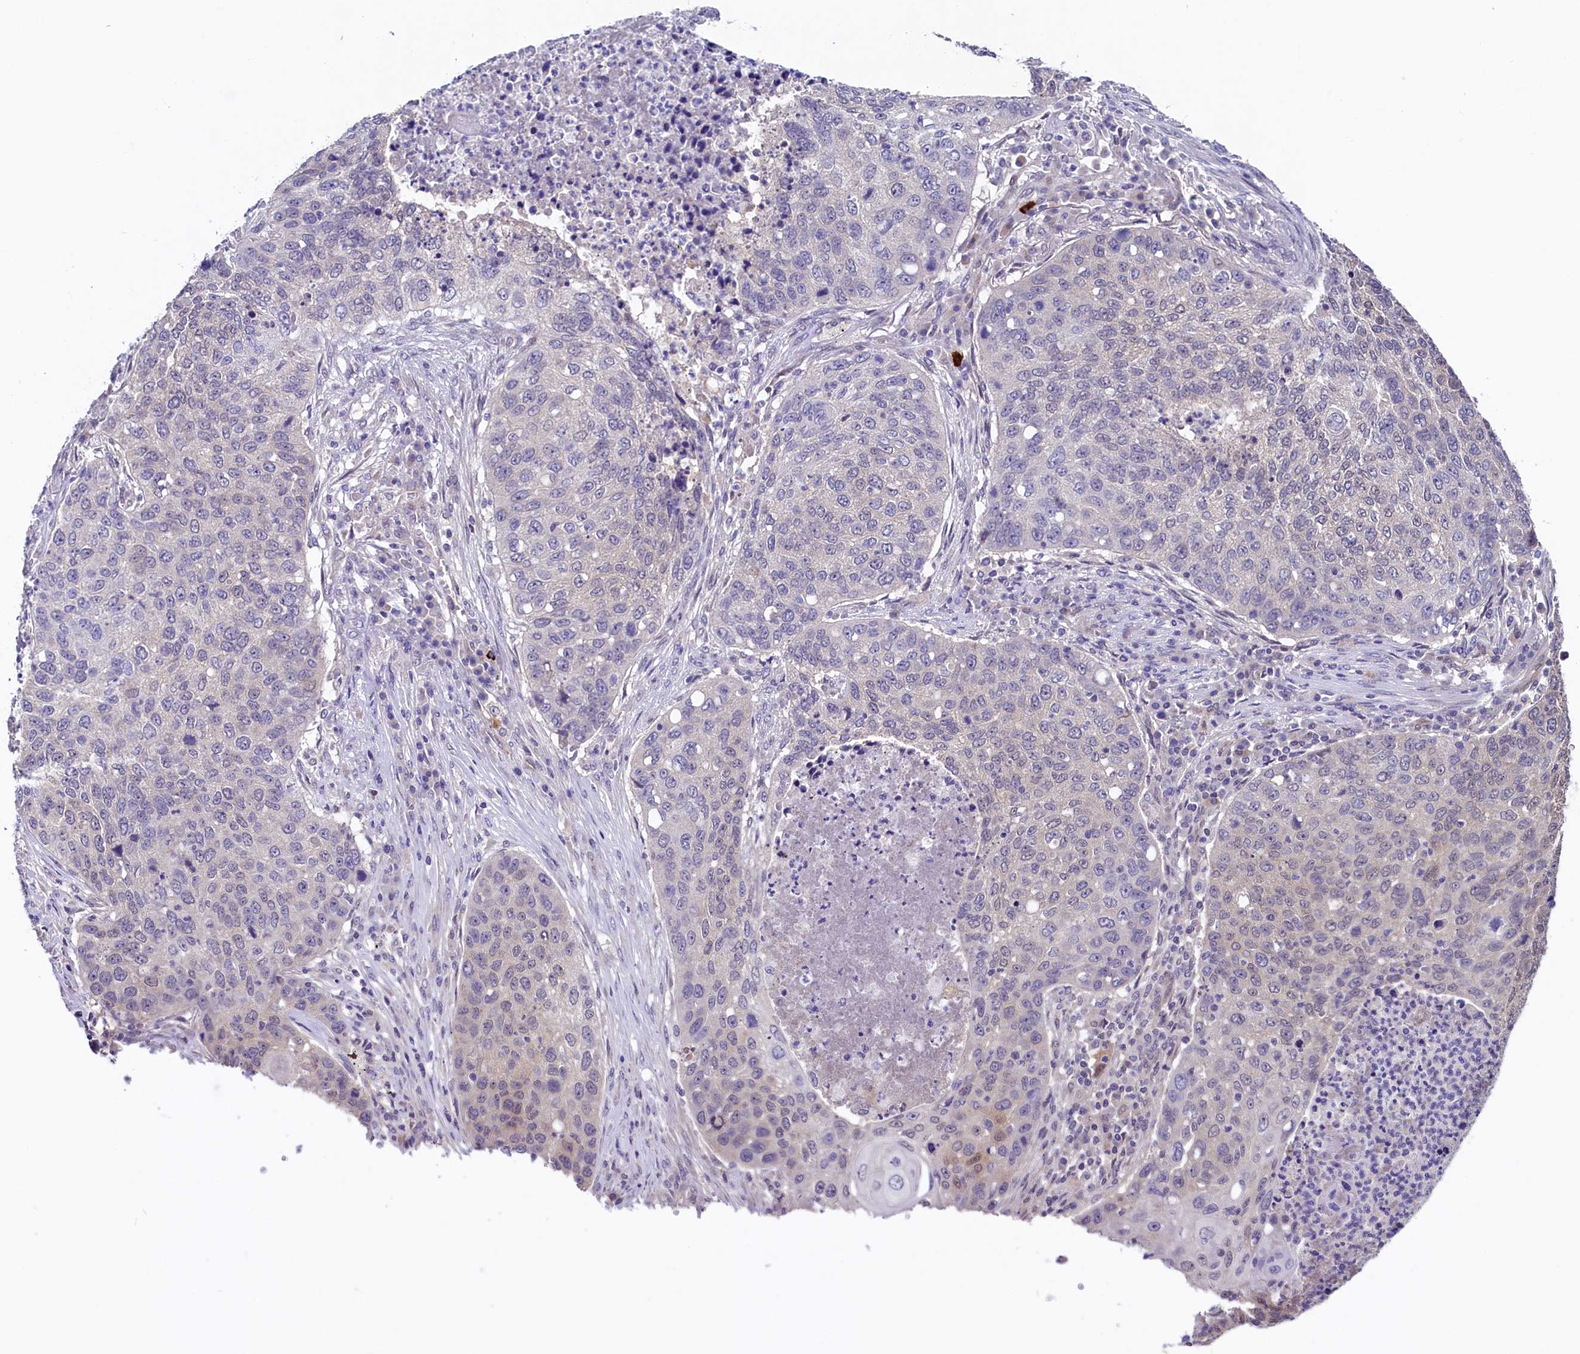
{"staining": {"intensity": "weak", "quantity": "<25%", "location": "nuclear"}, "tissue": "lung cancer", "cell_type": "Tumor cells", "image_type": "cancer", "snomed": [{"axis": "morphology", "description": "Squamous cell carcinoma, NOS"}, {"axis": "topography", "description": "Lung"}], "caption": "This is an immunohistochemistry image of human lung squamous cell carcinoma. There is no staining in tumor cells.", "gene": "FLYWCH2", "patient": {"sex": "female", "age": 63}}